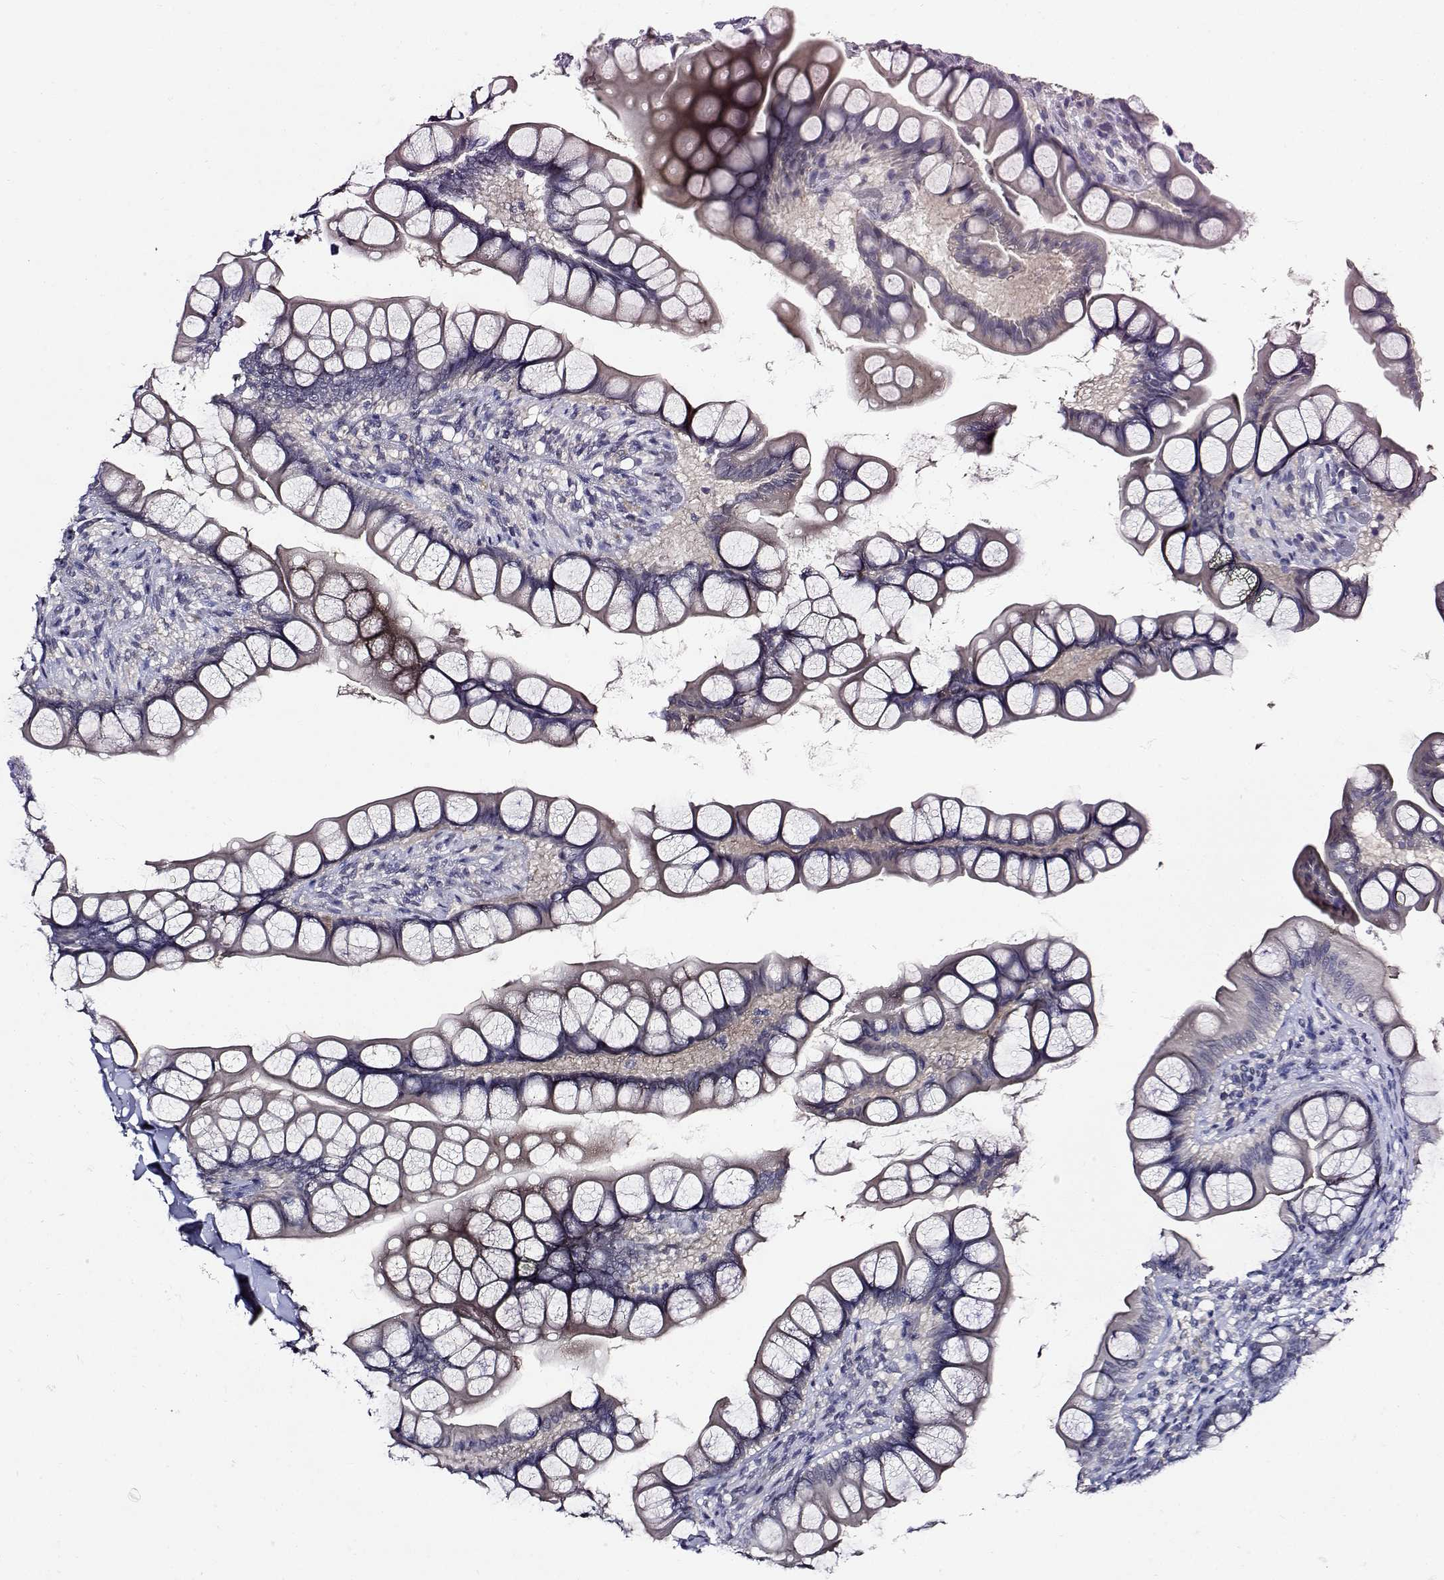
{"staining": {"intensity": "strong", "quantity": "<25%", "location": "cytoplasmic/membranous"}, "tissue": "small intestine", "cell_type": "Glandular cells", "image_type": "normal", "snomed": [{"axis": "morphology", "description": "Normal tissue, NOS"}, {"axis": "topography", "description": "Small intestine"}], "caption": "Protein positivity by immunohistochemistry demonstrates strong cytoplasmic/membranous positivity in about <25% of glandular cells in benign small intestine.", "gene": "SLC6A3", "patient": {"sex": "male", "age": 70}}